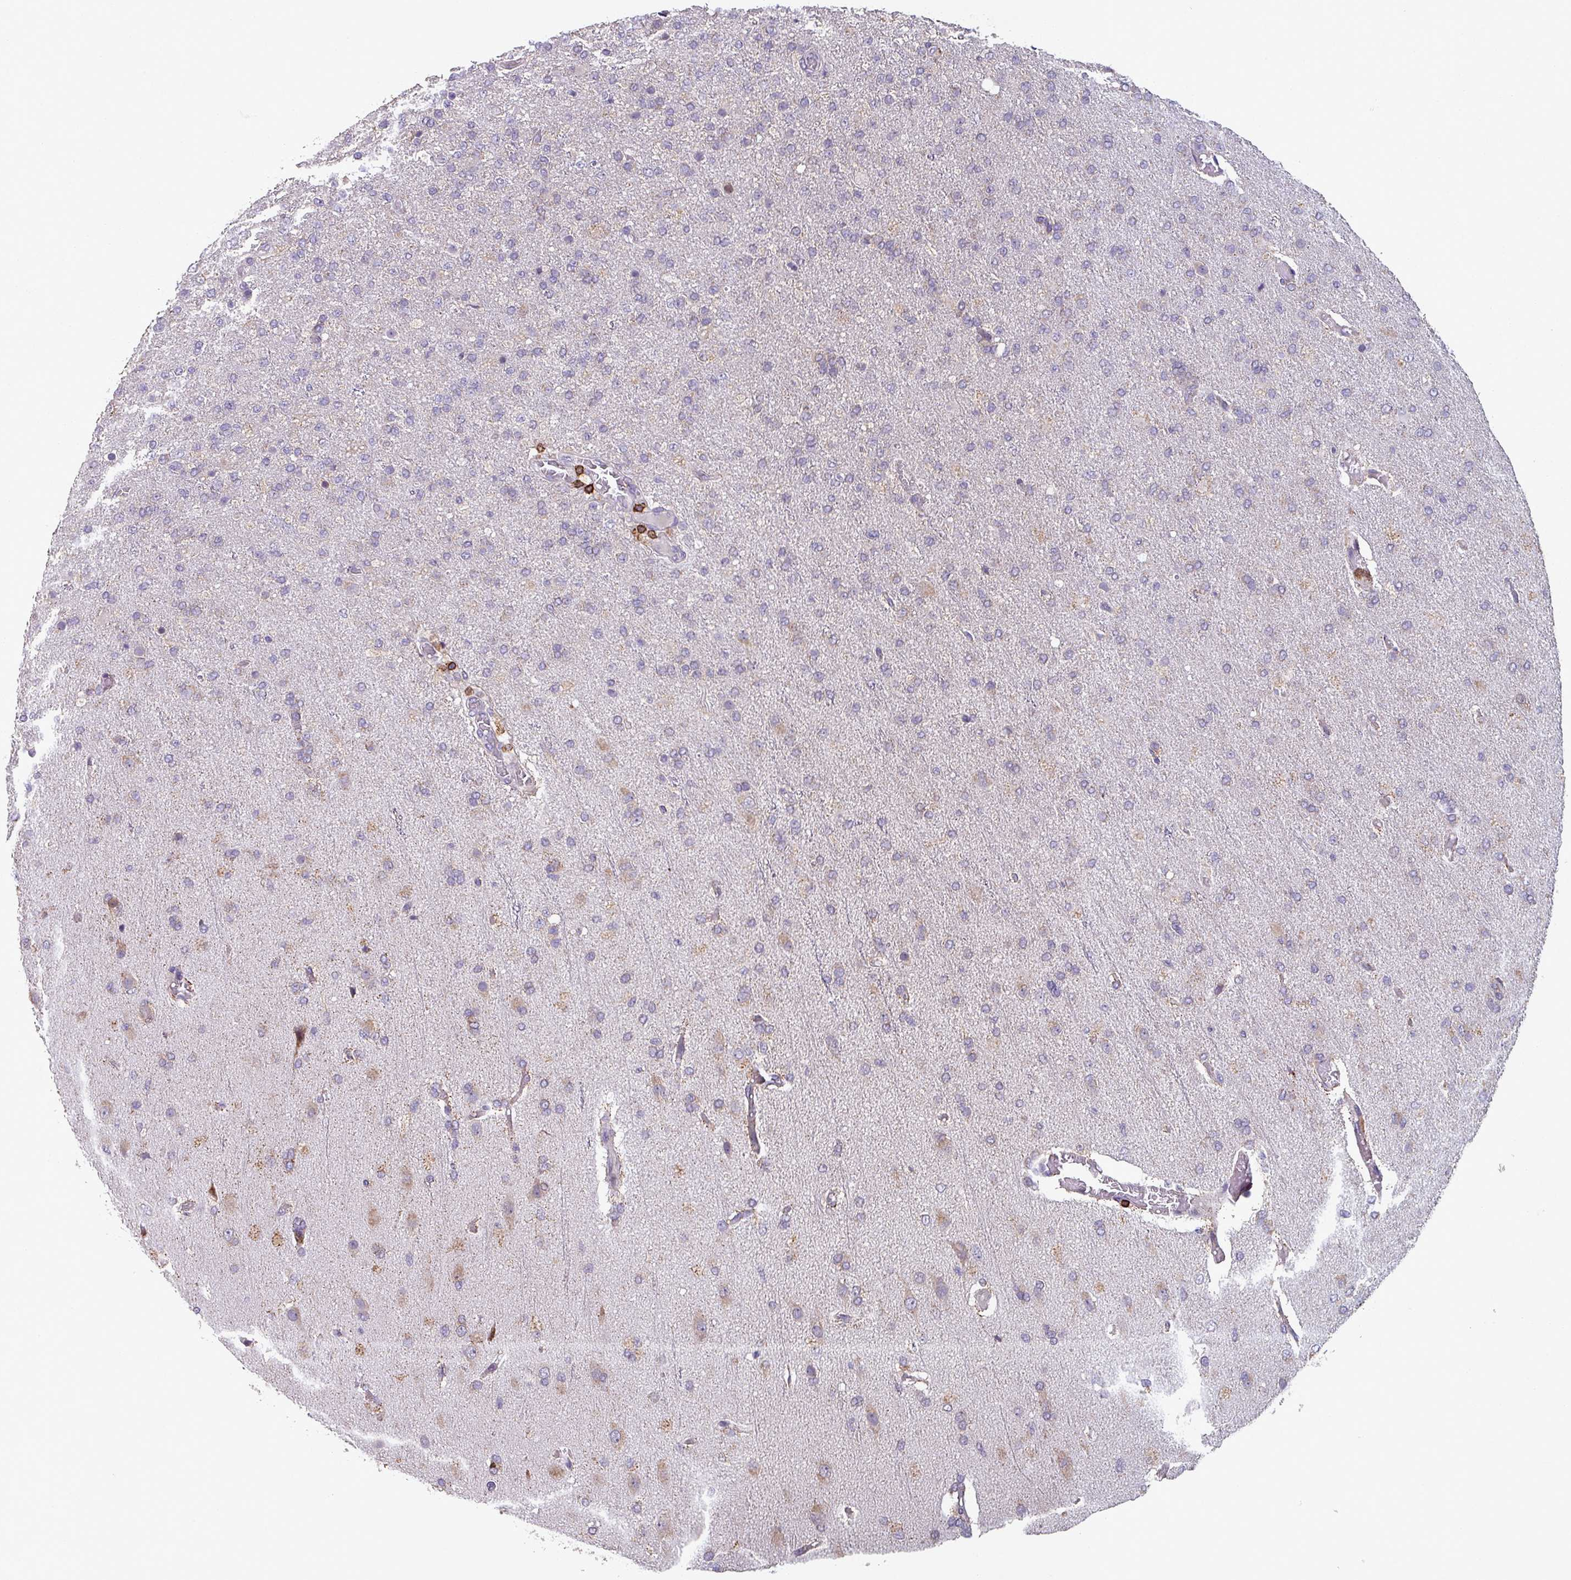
{"staining": {"intensity": "weak", "quantity": "<25%", "location": "cytoplasmic/membranous"}, "tissue": "glioma", "cell_type": "Tumor cells", "image_type": "cancer", "snomed": [{"axis": "morphology", "description": "Glioma, malignant, High grade"}, {"axis": "topography", "description": "Brain"}], "caption": "Immunohistochemistry (IHC) image of neoplastic tissue: human glioma stained with DAB reveals no significant protein positivity in tumor cells.", "gene": "NEDD9", "patient": {"sex": "female", "age": 74}}